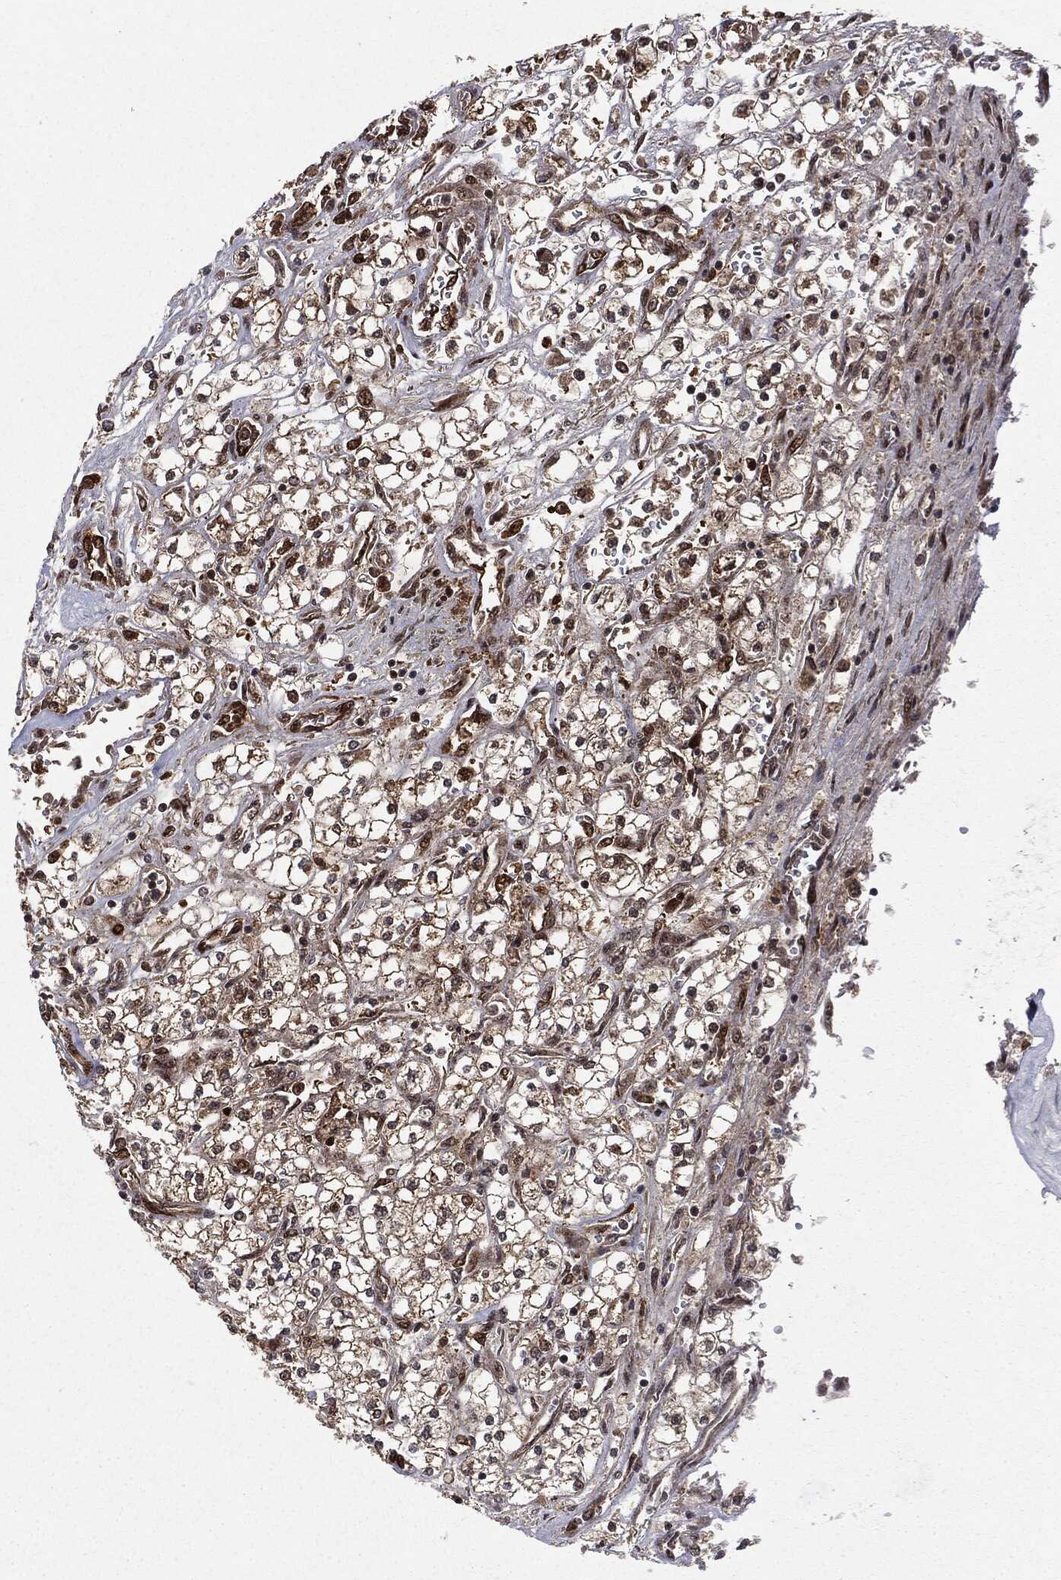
{"staining": {"intensity": "weak", "quantity": "25%-75%", "location": "cytoplasmic/membranous"}, "tissue": "renal cancer", "cell_type": "Tumor cells", "image_type": "cancer", "snomed": [{"axis": "morphology", "description": "Adenocarcinoma, NOS"}, {"axis": "topography", "description": "Kidney"}], "caption": "Immunohistochemical staining of renal cancer shows low levels of weak cytoplasmic/membranous protein expression in about 25%-75% of tumor cells.", "gene": "OTUB1", "patient": {"sex": "male", "age": 80}}